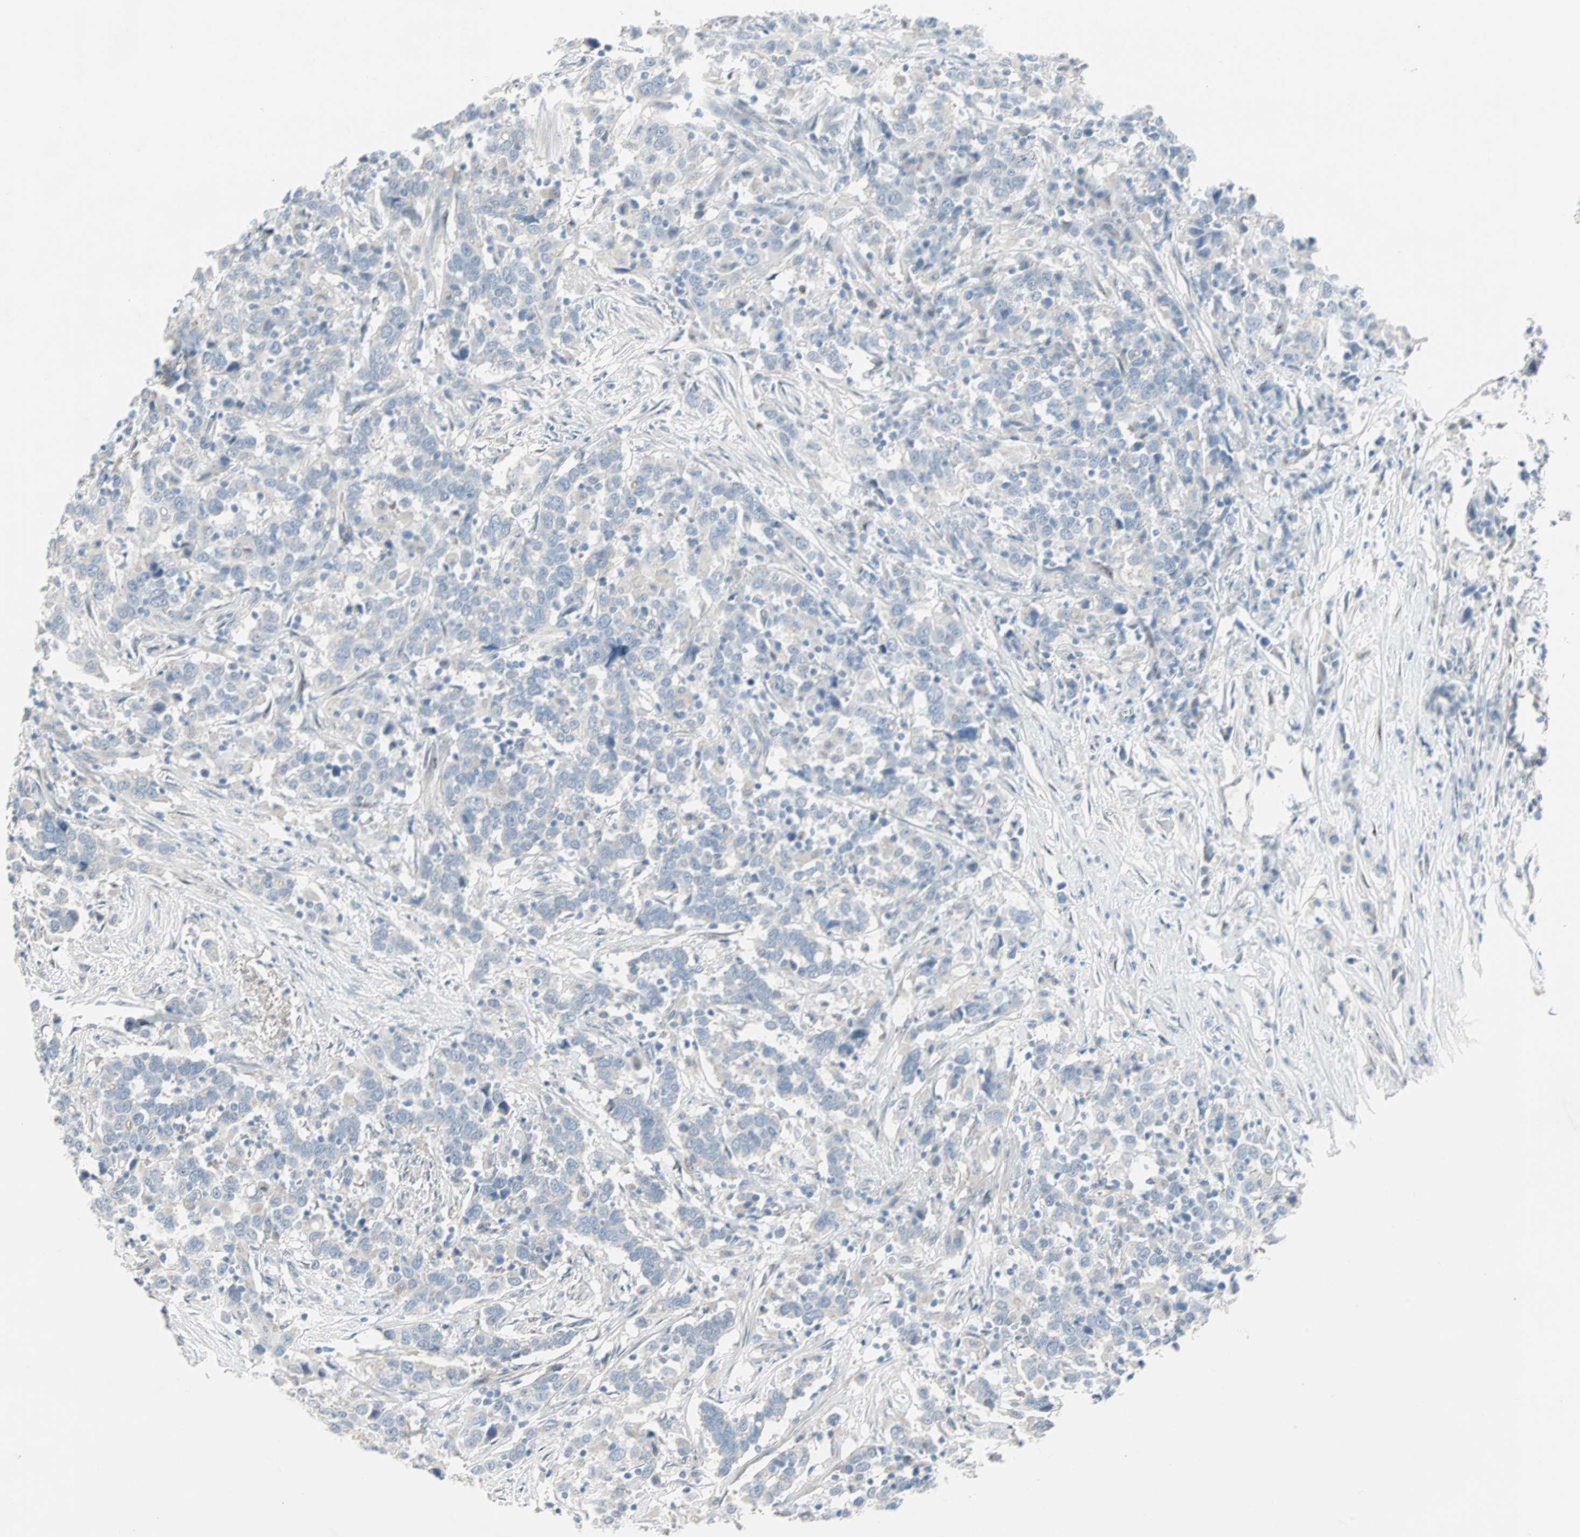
{"staining": {"intensity": "negative", "quantity": "none", "location": "none"}, "tissue": "urothelial cancer", "cell_type": "Tumor cells", "image_type": "cancer", "snomed": [{"axis": "morphology", "description": "Urothelial carcinoma, High grade"}, {"axis": "topography", "description": "Urinary bladder"}], "caption": "Urothelial cancer was stained to show a protein in brown. There is no significant staining in tumor cells.", "gene": "CAND2", "patient": {"sex": "male", "age": 61}}